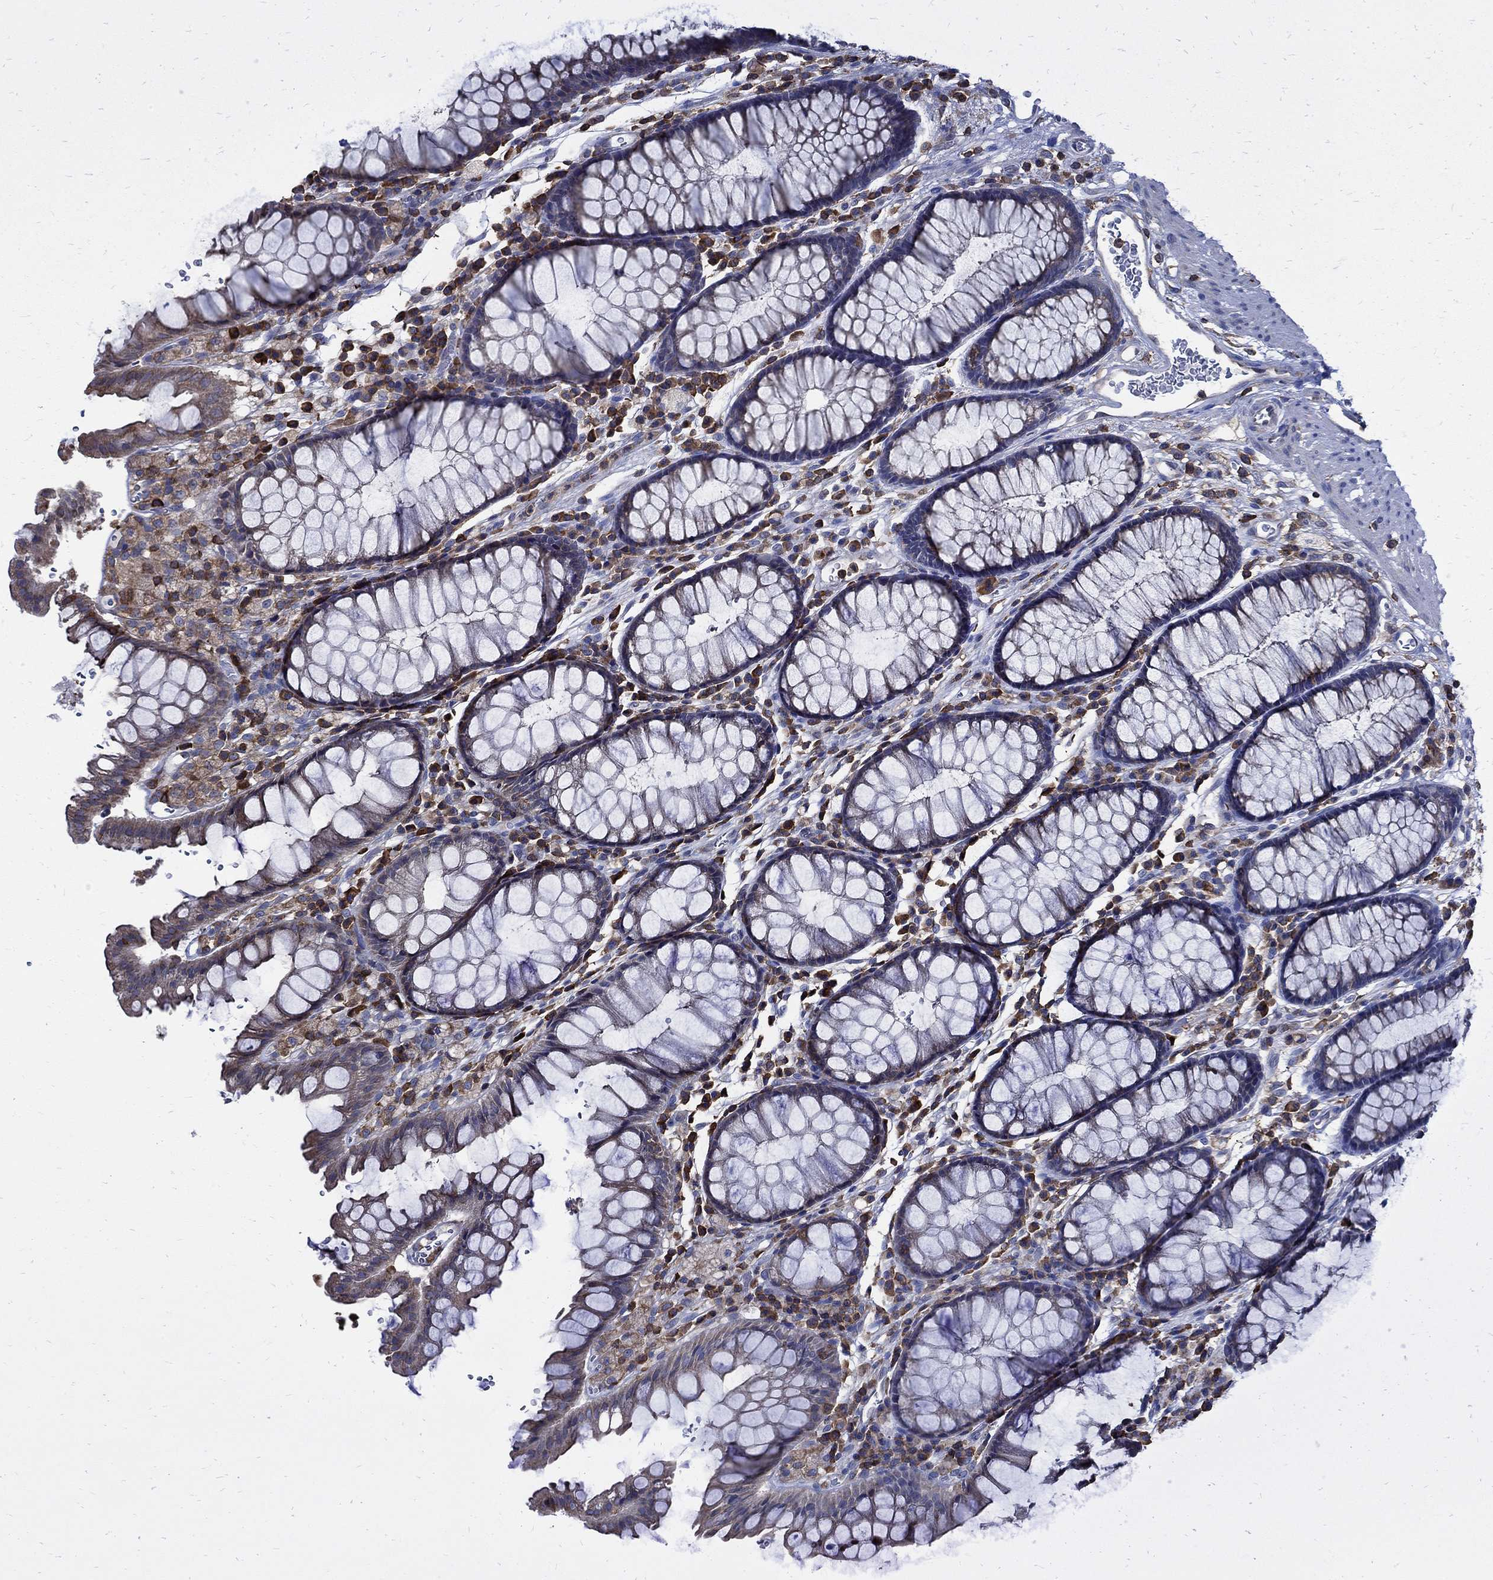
{"staining": {"intensity": "negative", "quantity": "none", "location": "none"}, "tissue": "rectum", "cell_type": "Glandular cells", "image_type": "normal", "snomed": [{"axis": "morphology", "description": "Normal tissue, NOS"}, {"axis": "topography", "description": "Rectum"}], "caption": "High power microscopy micrograph of an immunohistochemistry histopathology image of normal rectum, revealing no significant staining in glandular cells. The staining was performed using DAB to visualize the protein expression in brown, while the nuclei were stained in blue with hematoxylin (Magnification: 20x).", "gene": "AGAP2", "patient": {"sex": "female", "age": 68}}